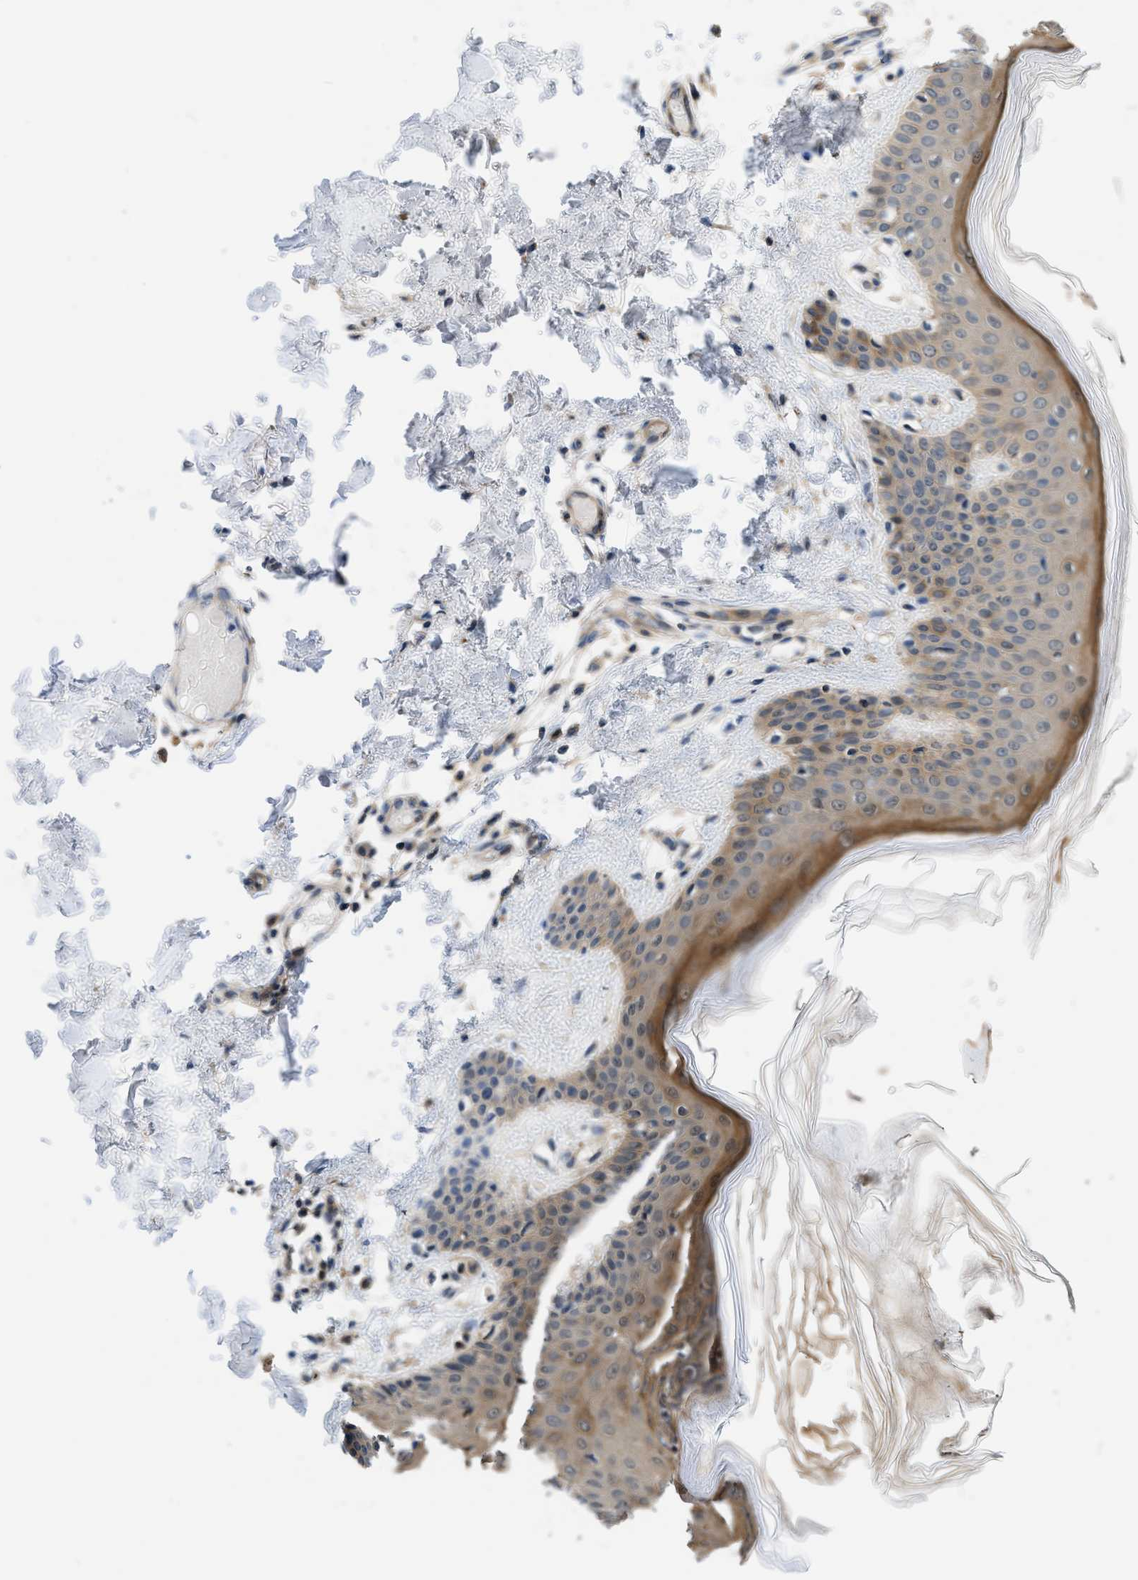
{"staining": {"intensity": "weak", "quantity": ">75%", "location": "cytoplasmic/membranous"}, "tissue": "skin", "cell_type": "Fibroblasts", "image_type": "normal", "snomed": [{"axis": "morphology", "description": "Normal tissue, NOS"}, {"axis": "topography", "description": "Skin"}], "caption": "A histopathology image of skin stained for a protein exhibits weak cytoplasmic/membranous brown staining in fibroblasts.", "gene": "GPR31", "patient": {"sex": "male", "age": 53}}